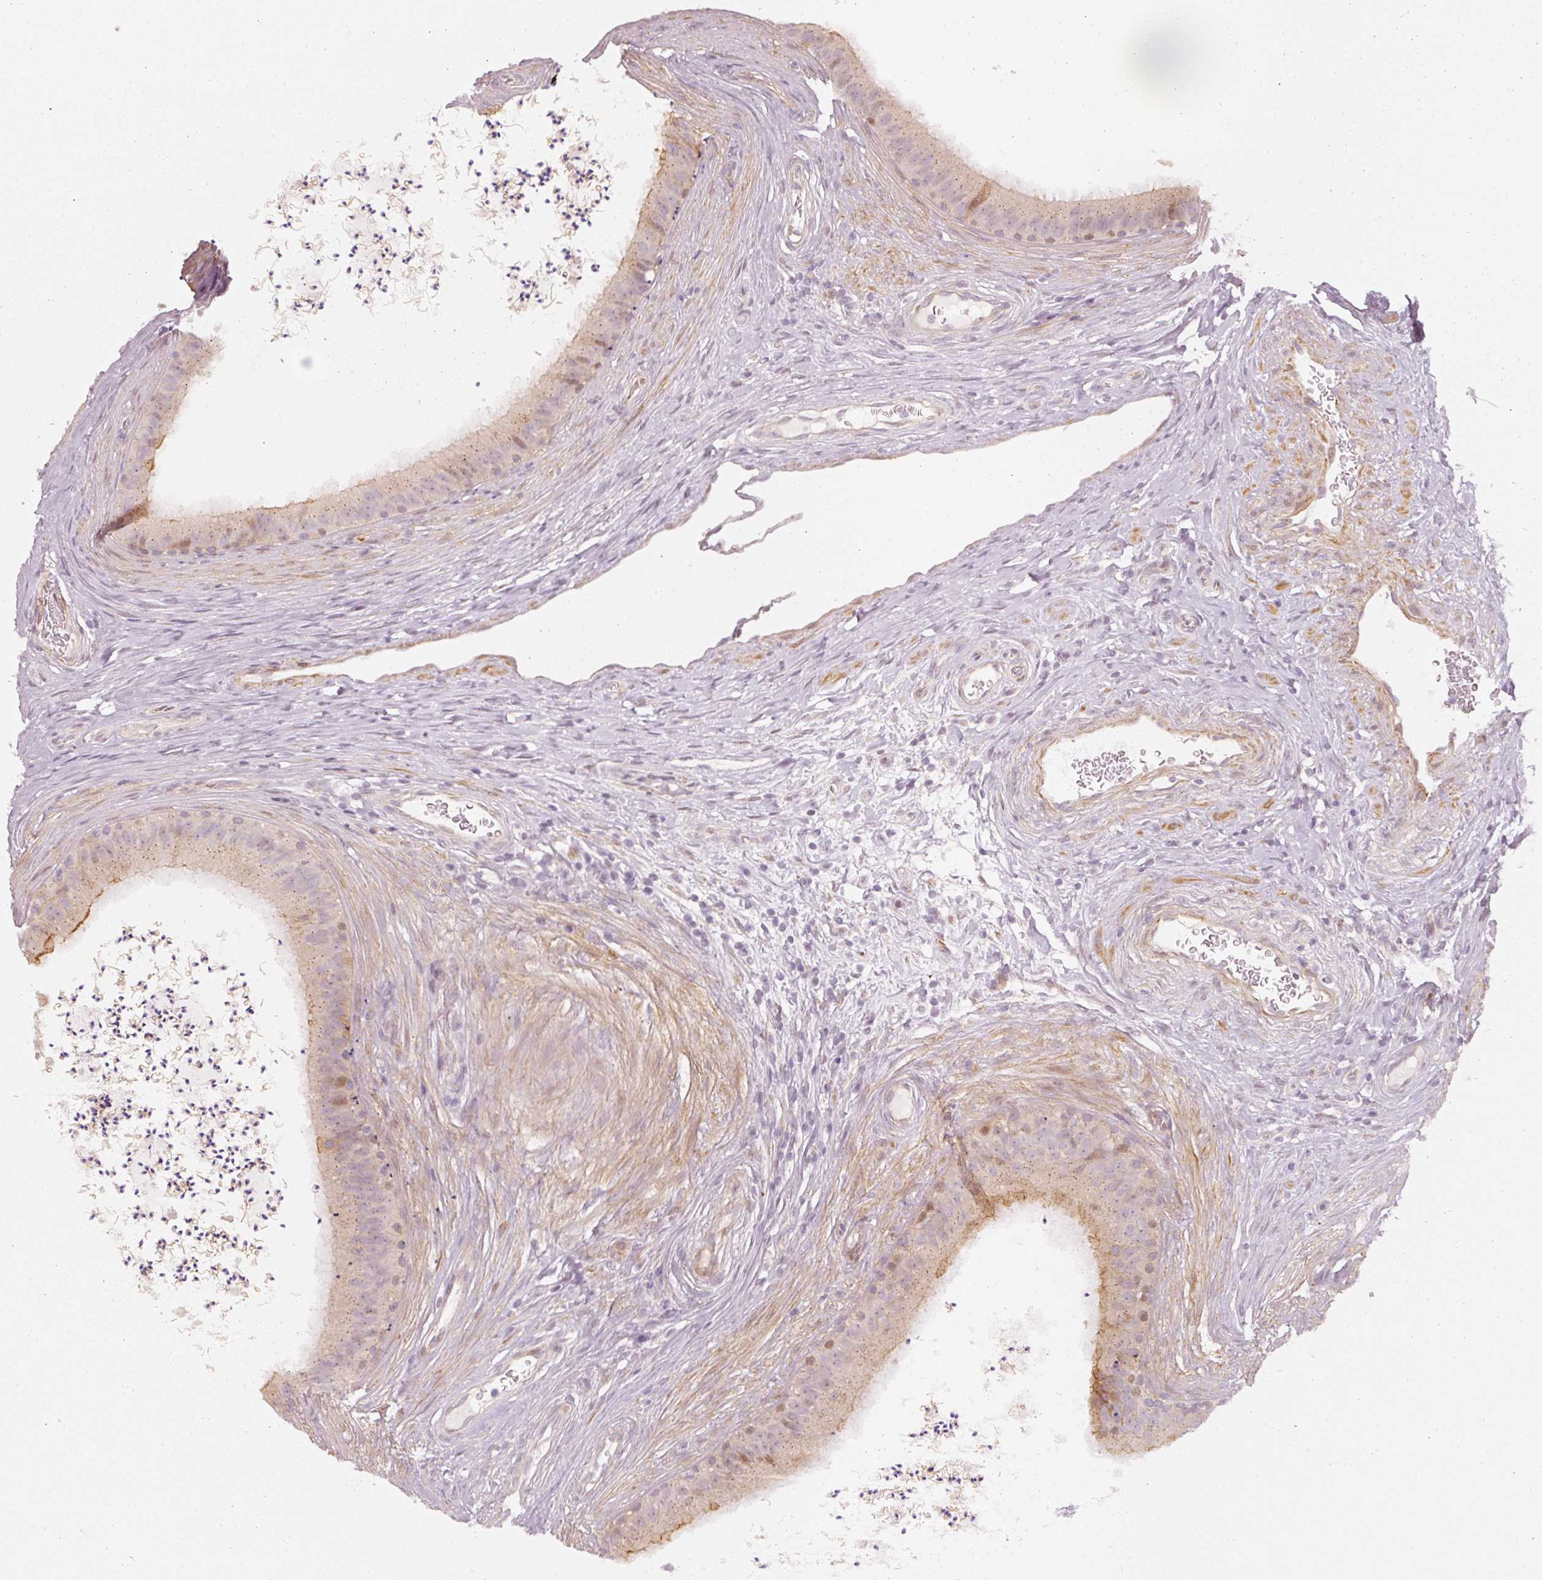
{"staining": {"intensity": "moderate", "quantity": "<25%", "location": "nuclear"}, "tissue": "epididymis", "cell_type": "Glandular cells", "image_type": "normal", "snomed": [{"axis": "morphology", "description": "Normal tissue, NOS"}, {"axis": "topography", "description": "Testis"}, {"axis": "topography", "description": "Epididymis"}], "caption": "A brown stain labels moderate nuclear expression of a protein in glandular cells of normal human epididymis.", "gene": "DAPP1", "patient": {"sex": "male", "age": 41}}